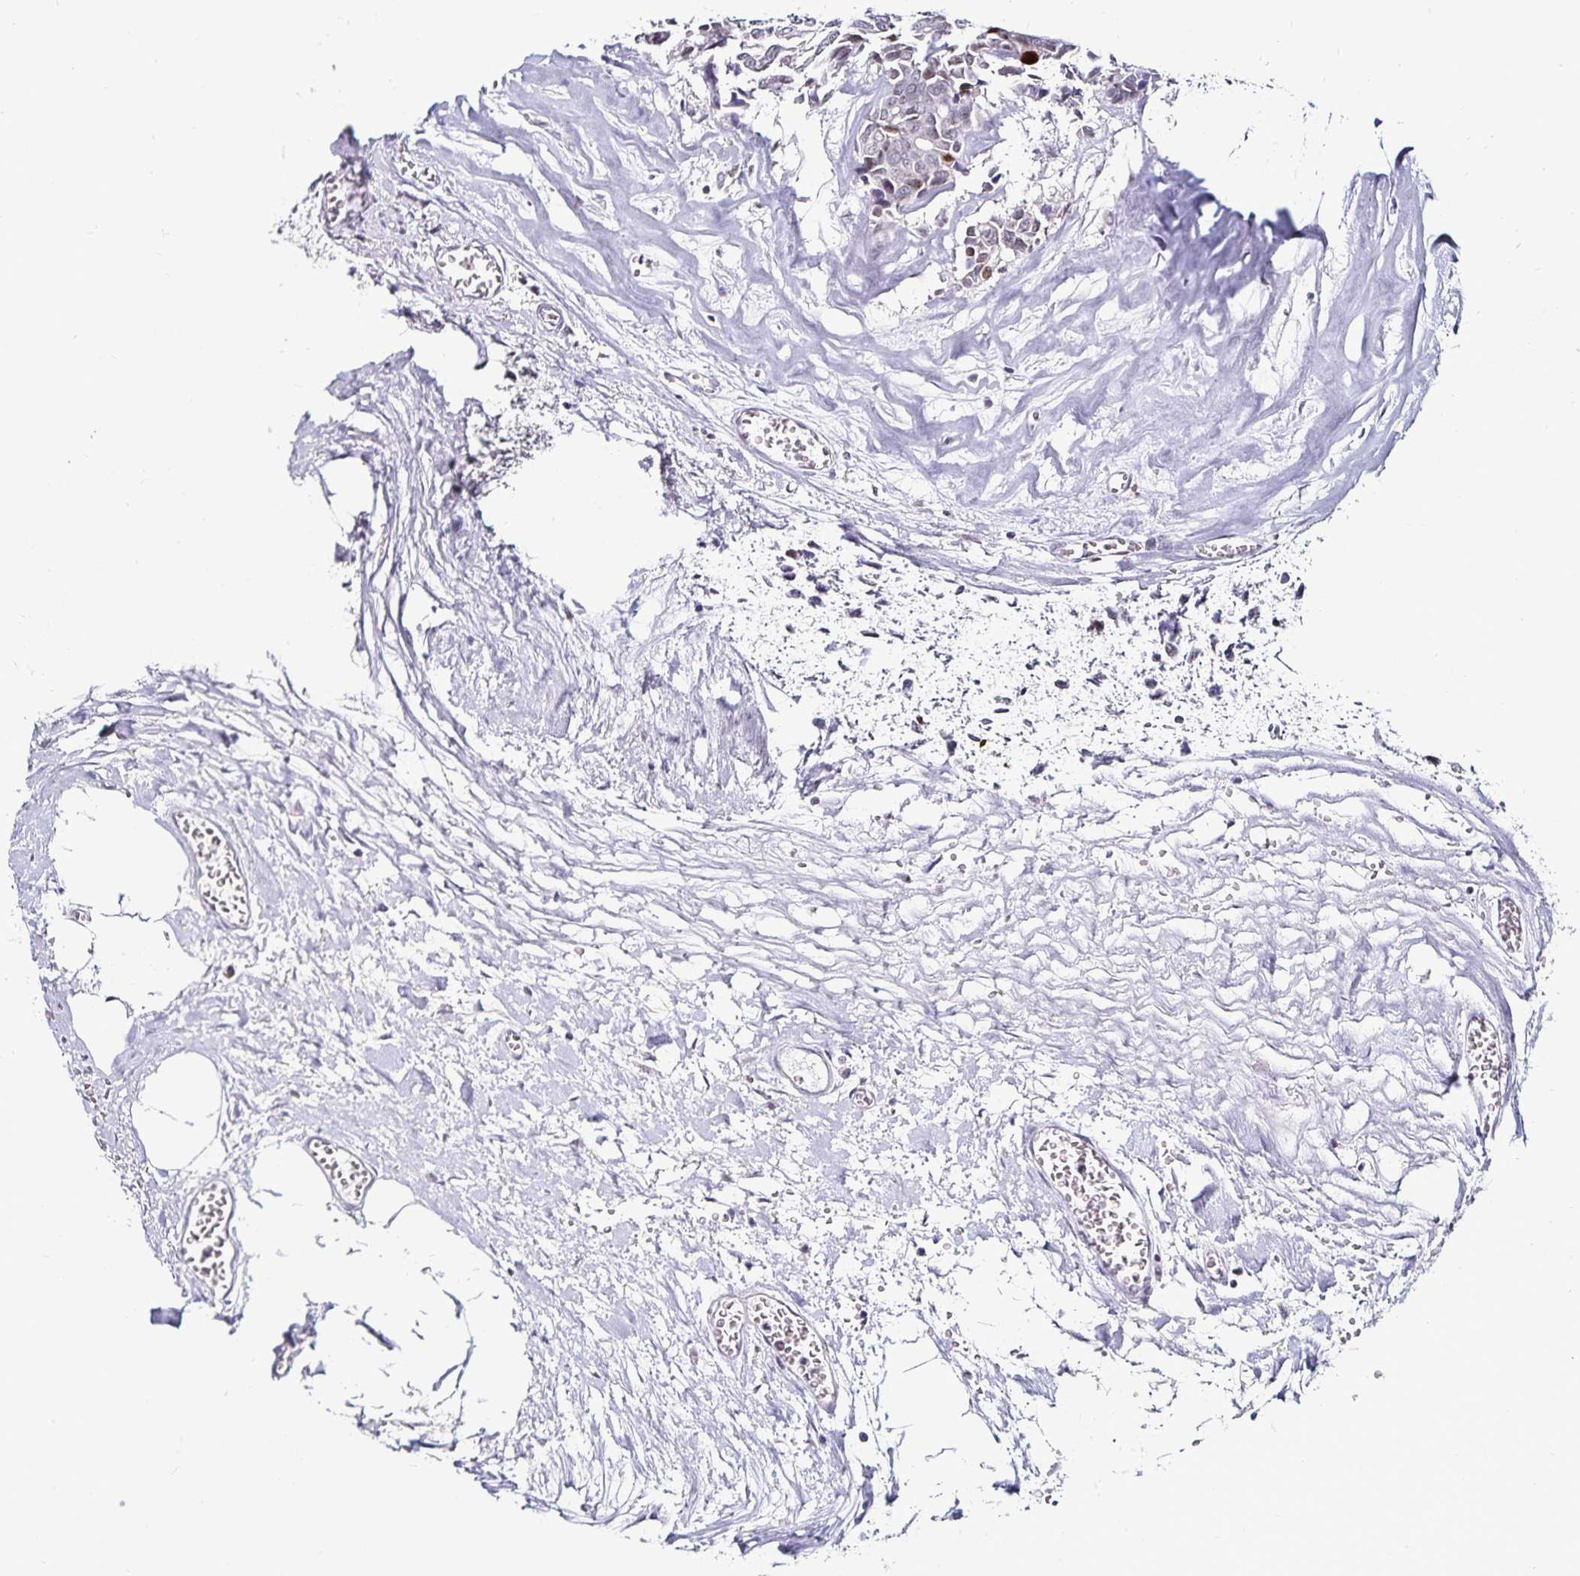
{"staining": {"intensity": "moderate", "quantity": "<25%", "location": "nuclear"}, "tissue": "breast cancer", "cell_type": "Tumor cells", "image_type": "cancer", "snomed": [{"axis": "morphology", "description": "Duct carcinoma"}, {"axis": "topography", "description": "Breast"}], "caption": "High-power microscopy captured an immunohistochemistry histopathology image of intraductal carcinoma (breast), revealing moderate nuclear positivity in approximately <25% of tumor cells. Immunohistochemistry (ihc) stains the protein in brown and the nuclei are stained blue.", "gene": "ANLN", "patient": {"sex": "female", "age": 54}}